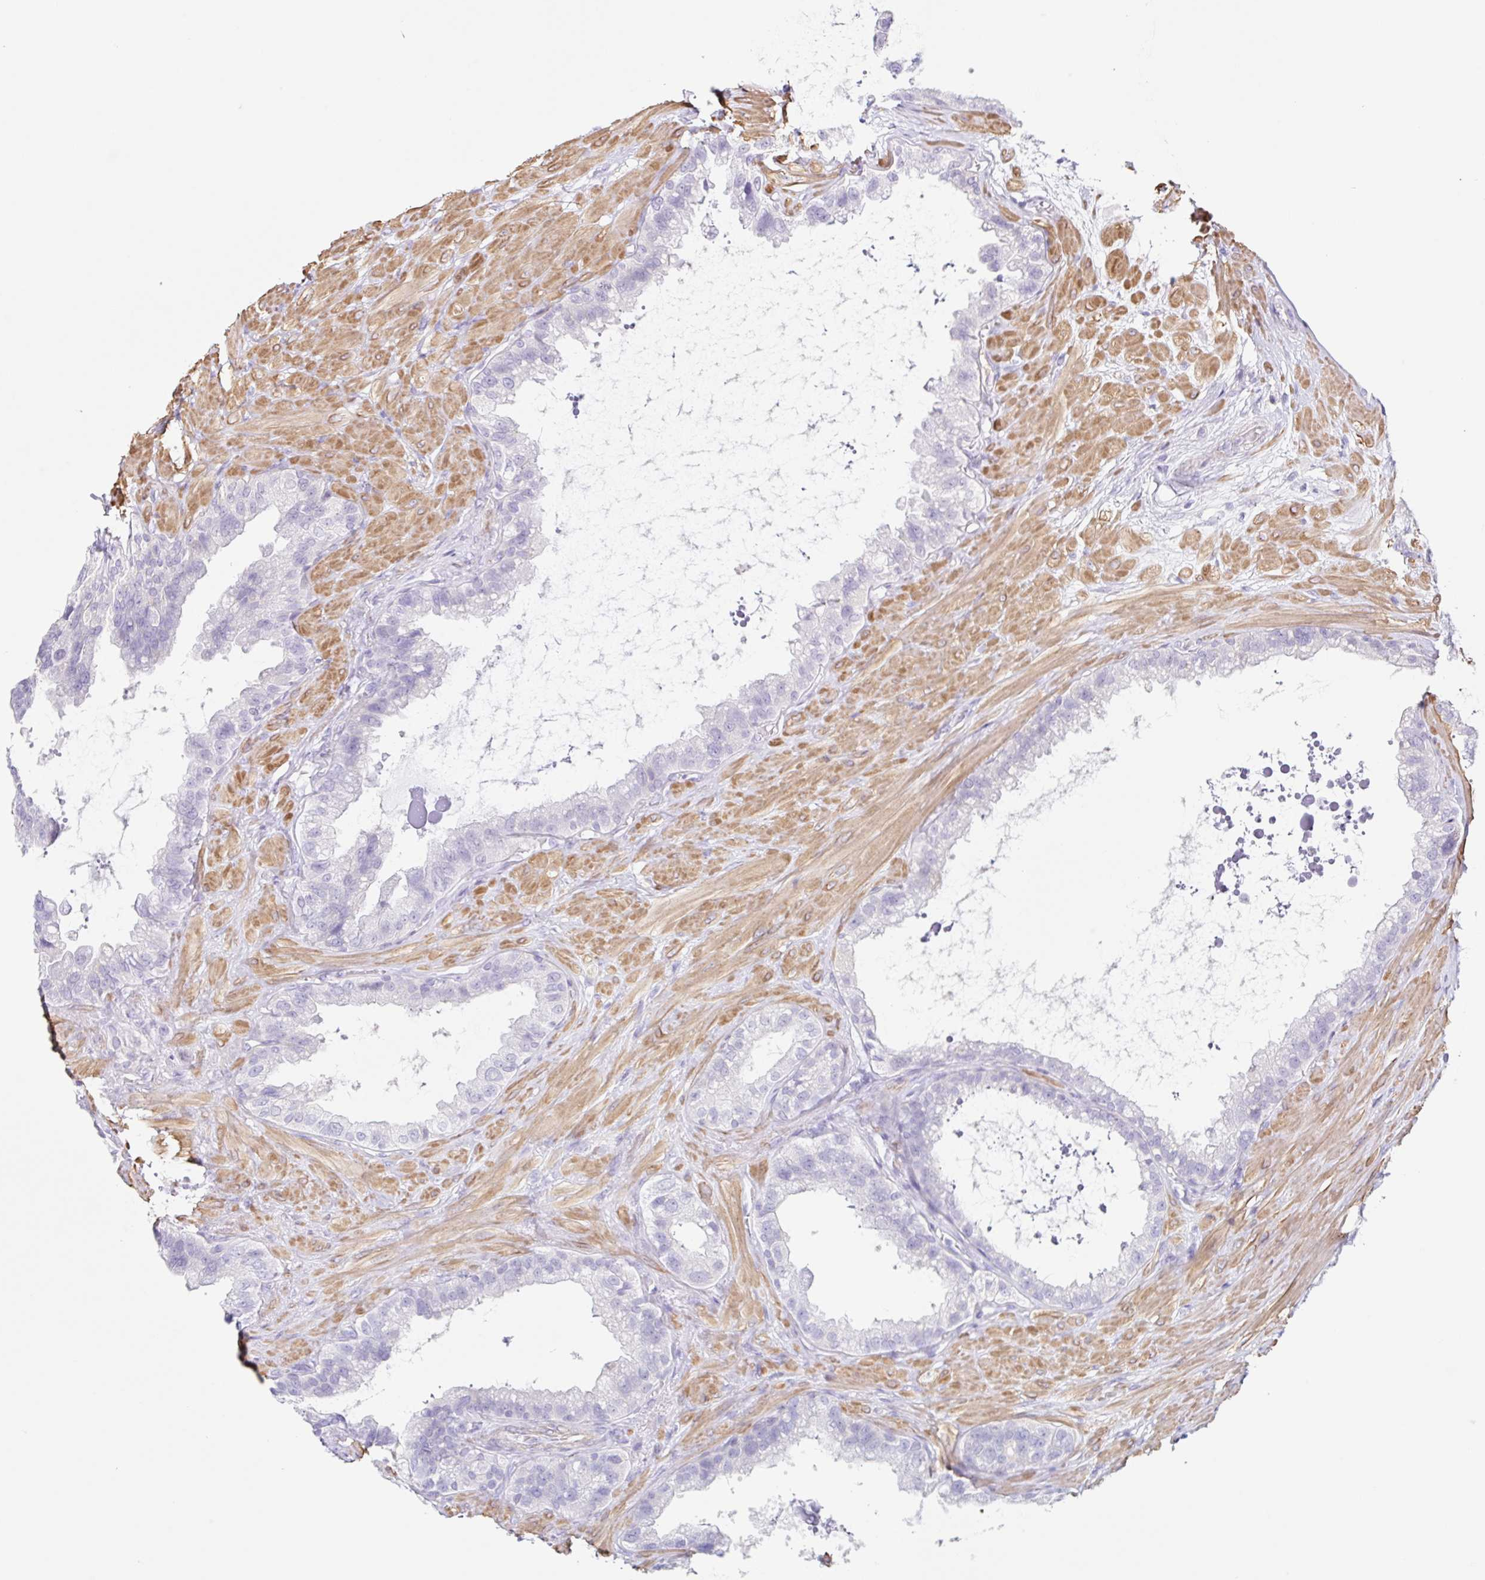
{"staining": {"intensity": "negative", "quantity": "none", "location": "none"}, "tissue": "seminal vesicle", "cell_type": "Glandular cells", "image_type": "normal", "snomed": [{"axis": "morphology", "description": "Normal tissue, NOS"}, {"axis": "topography", "description": "Seminal veicle"}, {"axis": "topography", "description": "Peripheral nerve tissue"}], "caption": "Immunohistochemistry (IHC) image of normal seminal vesicle: seminal vesicle stained with DAB reveals no significant protein staining in glandular cells. (DAB (3,3'-diaminobenzidine) IHC visualized using brightfield microscopy, high magnification).", "gene": "DCAF17", "patient": {"sex": "male", "age": 76}}